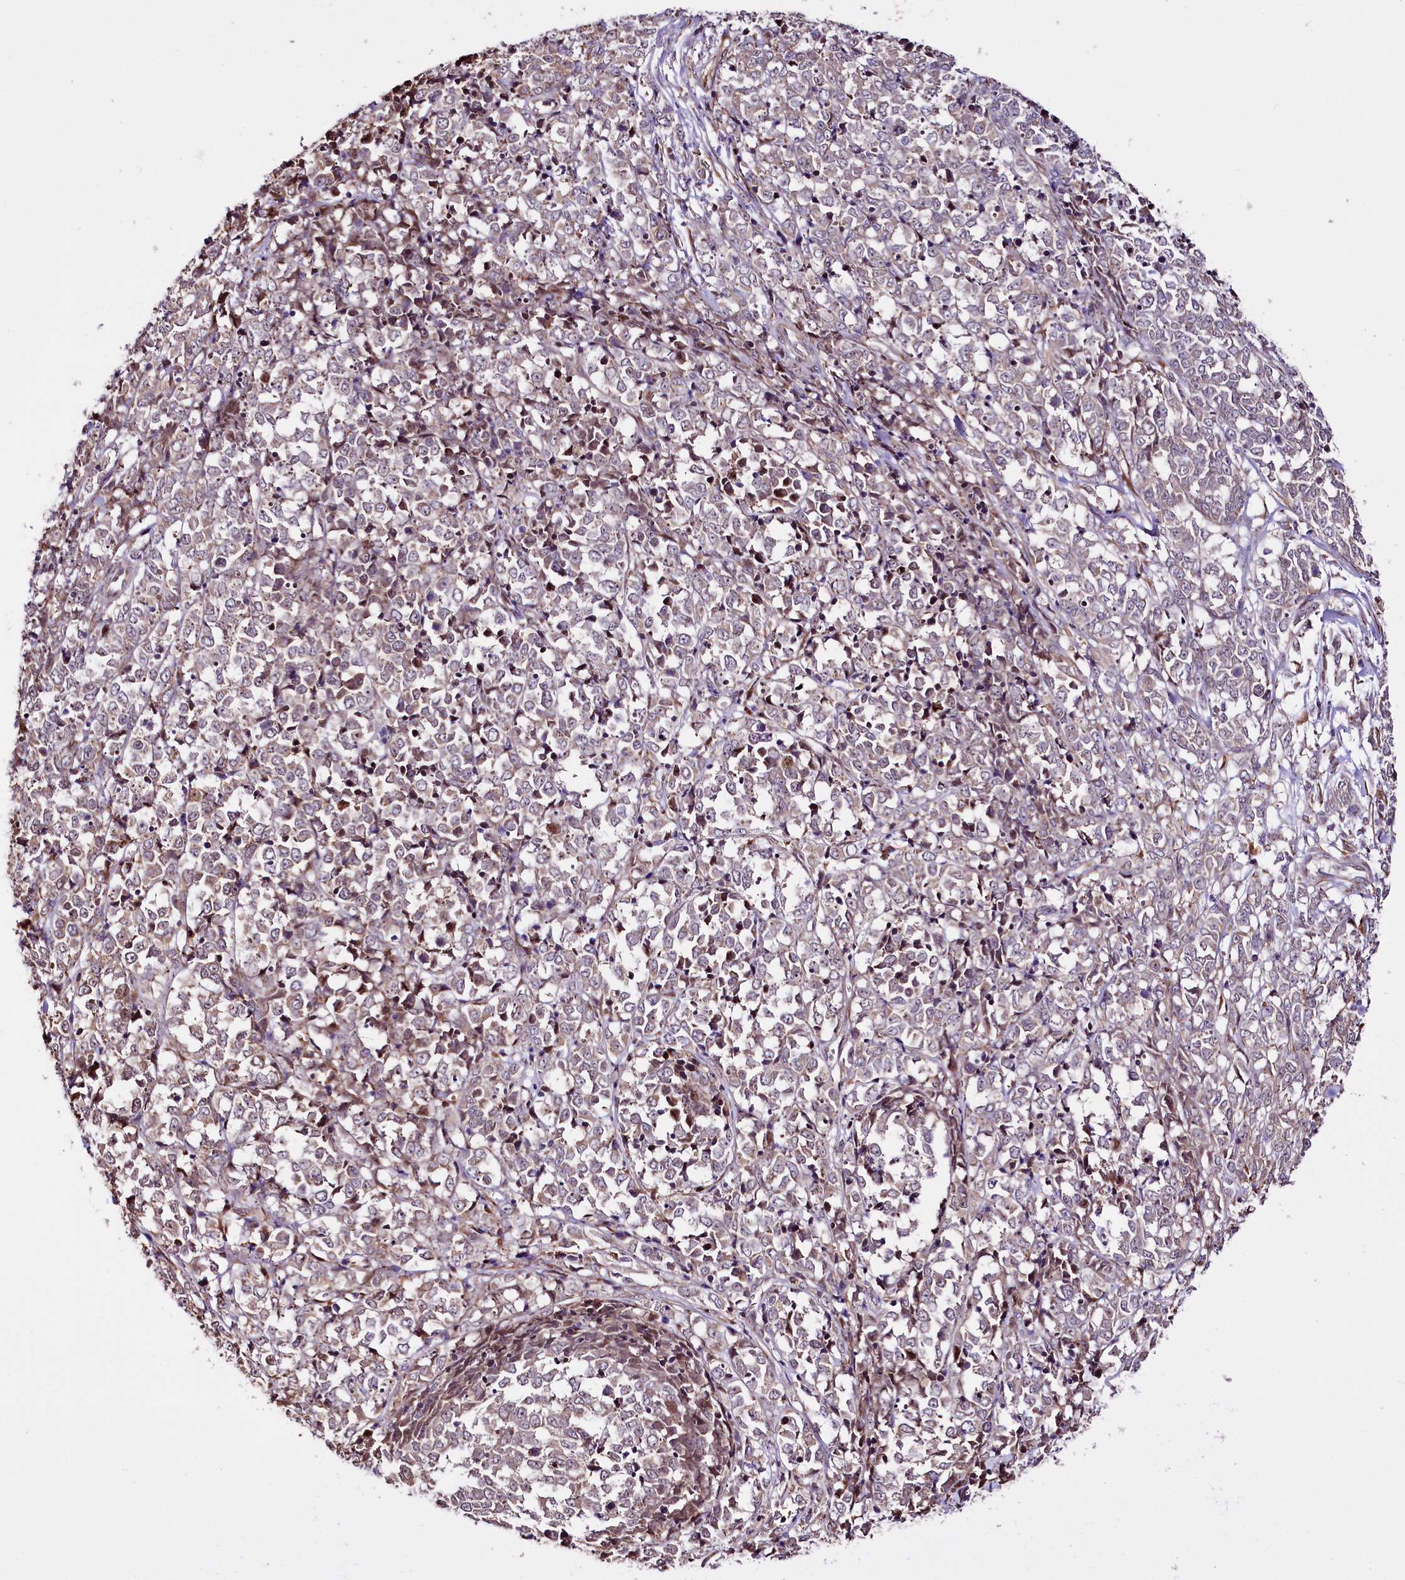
{"staining": {"intensity": "weak", "quantity": "25%-75%", "location": "cytoplasmic/membranous"}, "tissue": "melanoma", "cell_type": "Tumor cells", "image_type": "cancer", "snomed": [{"axis": "morphology", "description": "Malignant melanoma, NOS"}, {"axis": "topography", "description": "Skin"}], "caption": "Malignant melanoma stained with a brown dye demonstrates weak cytoplasmic/membranous positive staining in approximately 25%-75% of tumor cells.", "gene": "CUTC", "patient": {"sex": "female", "age": 72}}